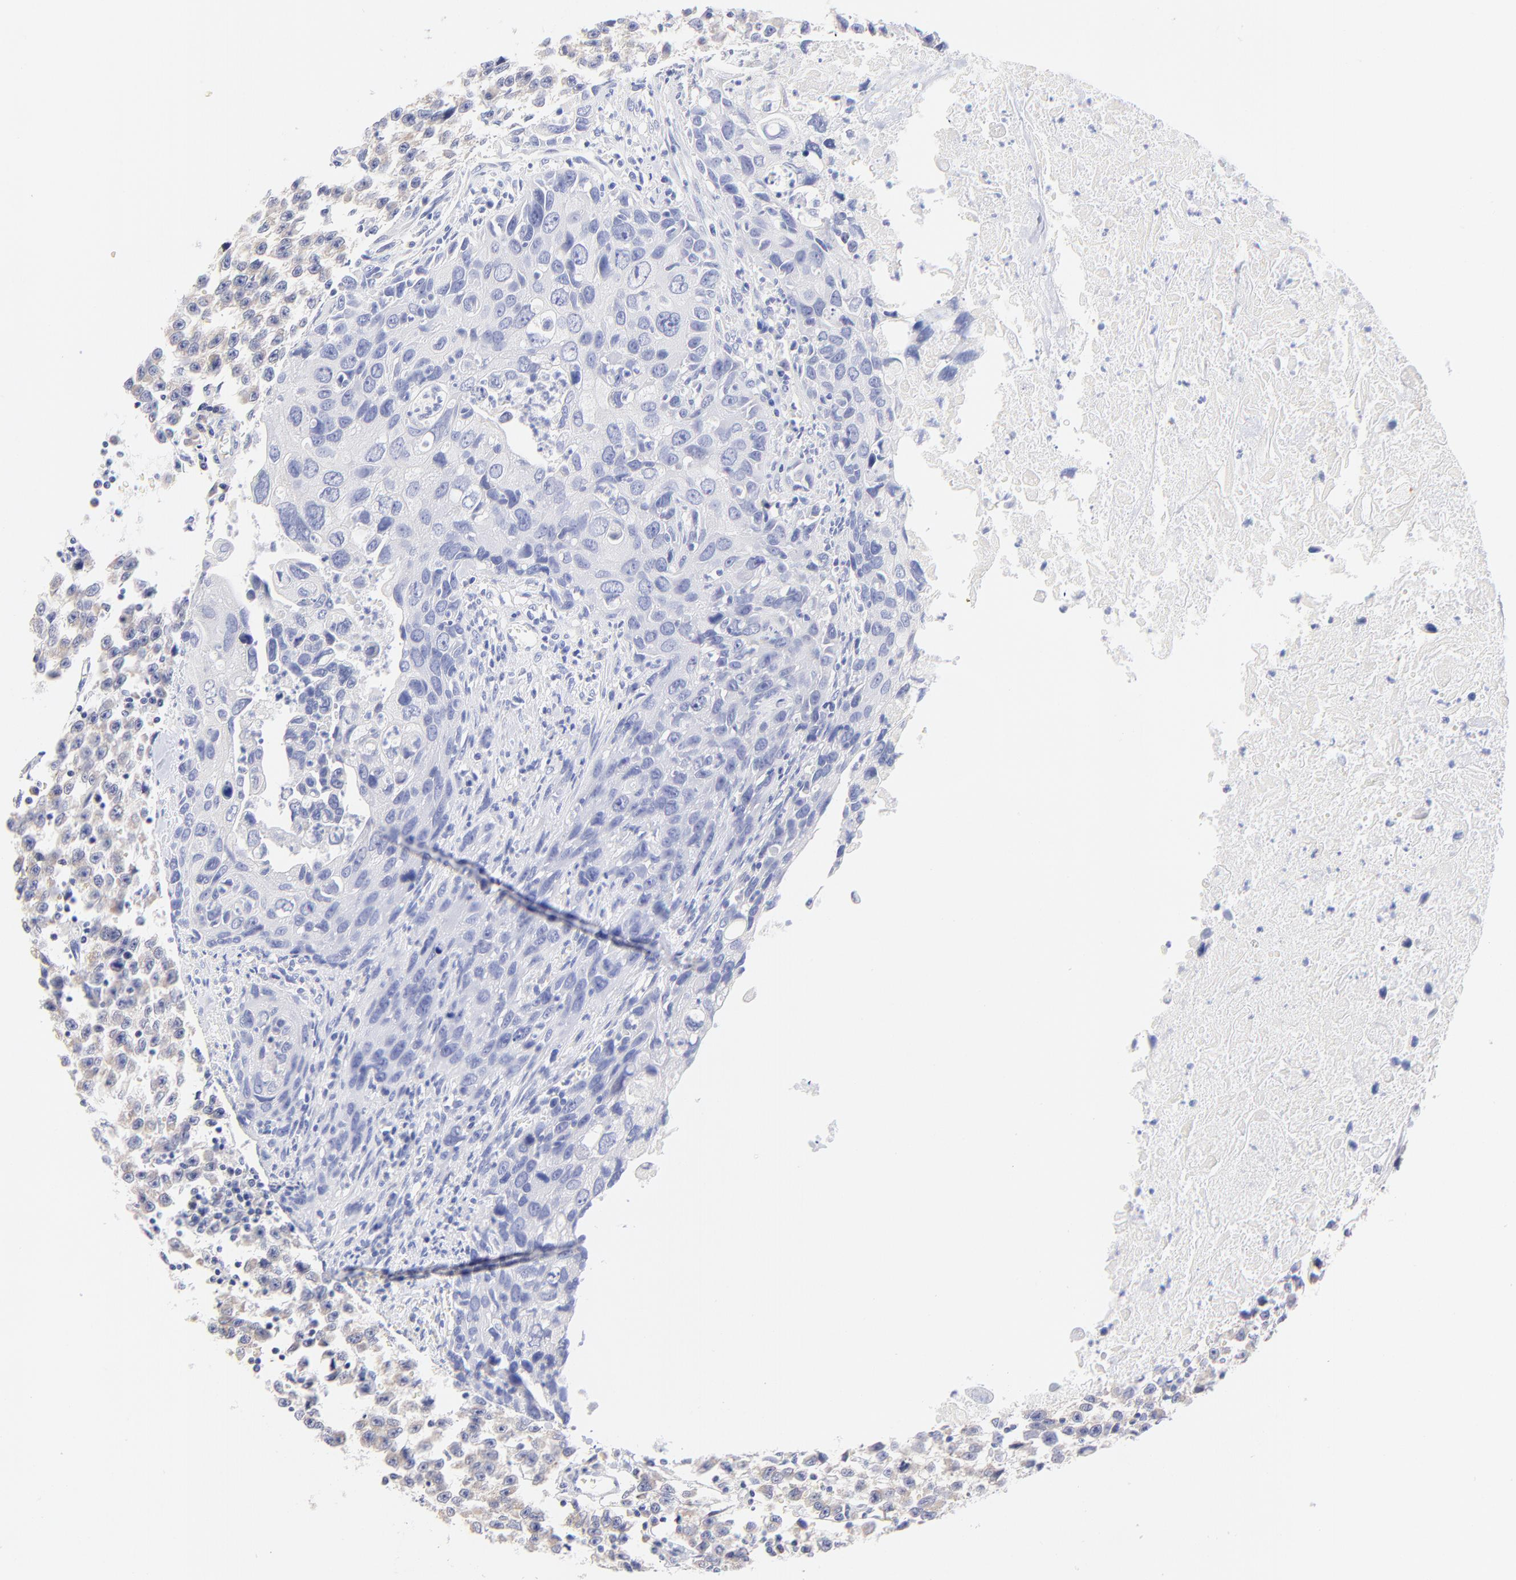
{"staining": {"intensity": "negative", "quantity": "none", "location": "none"}, "tissue": "urothelial cancer", "cell_type": "Tumor cells", "image_type": "cancer", "snomed": [{"axis": "morphology", "description": "Urothelial carcinoma, High grade"}, {"axis": "topography", "description": "Urinary bladder"}], "caption": "DAB immunohistochemical staining of urothelial cancer demonstrates no significant positivity in tumor cells.", "gene": "EBP", "patient": {"sex": "male", "age": 71}}